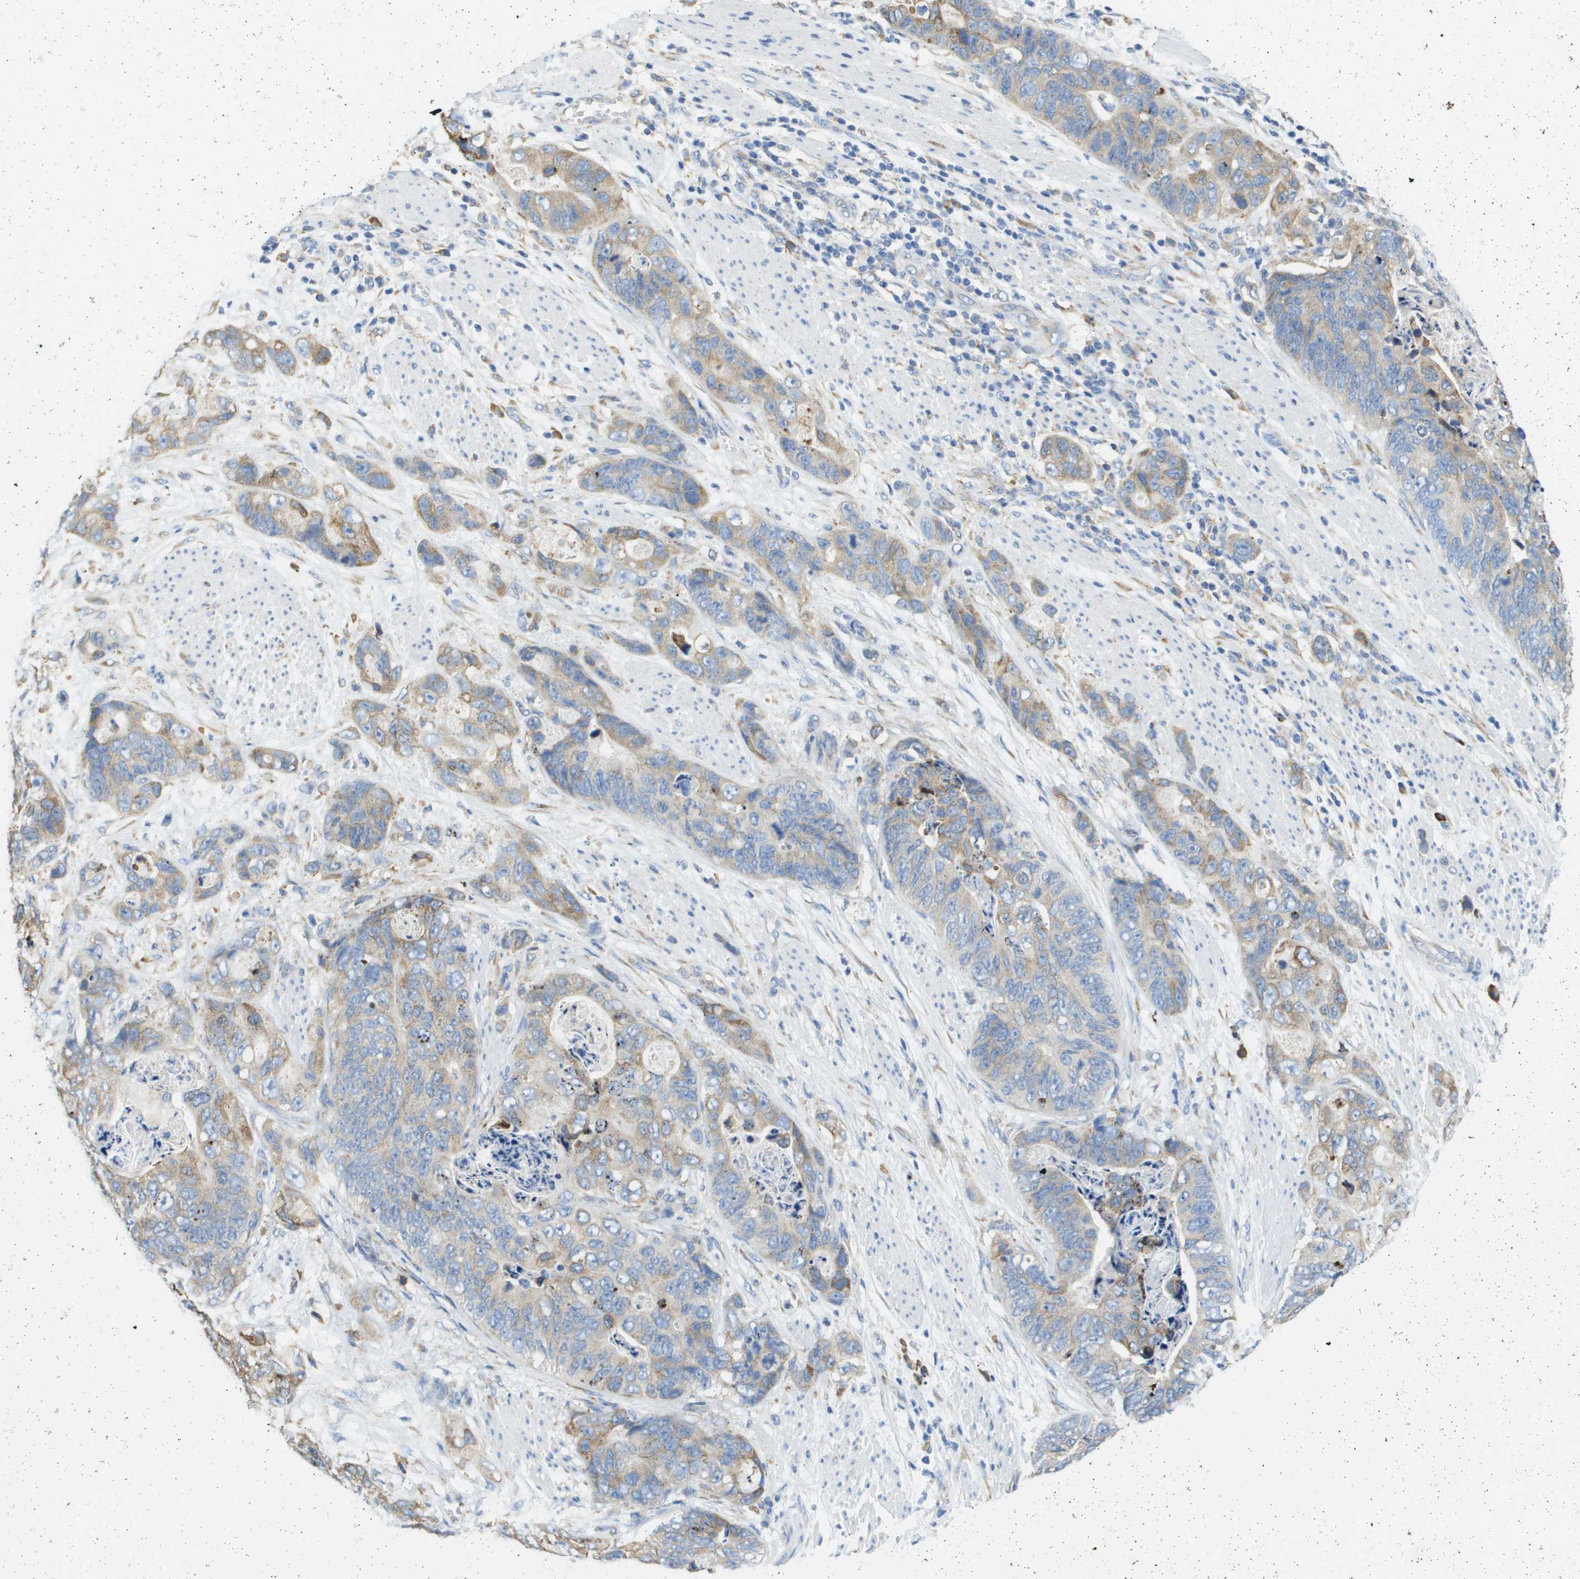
{"staining": {"intensity": "weak", "quantity": ">75%", "location": "cytoplasmic/membranous"}, "tissue": "stomach cancer", "cell_type": "Tumor cells", "image_type": "cancer", "snomed": [{"axis": "morphology", "description": "Adenocarcinoma, NOS"}, {"axis": "topography", "description": "Stomach"}], "caption": "Human adenocarcinoma (stomach) stained with a brown dye shows weak cytoplasmic/membranous positive expression in about >75% of tumor cells.", "gene": "SDR42E1", "patient": {"sex": "female", "age": 89}}